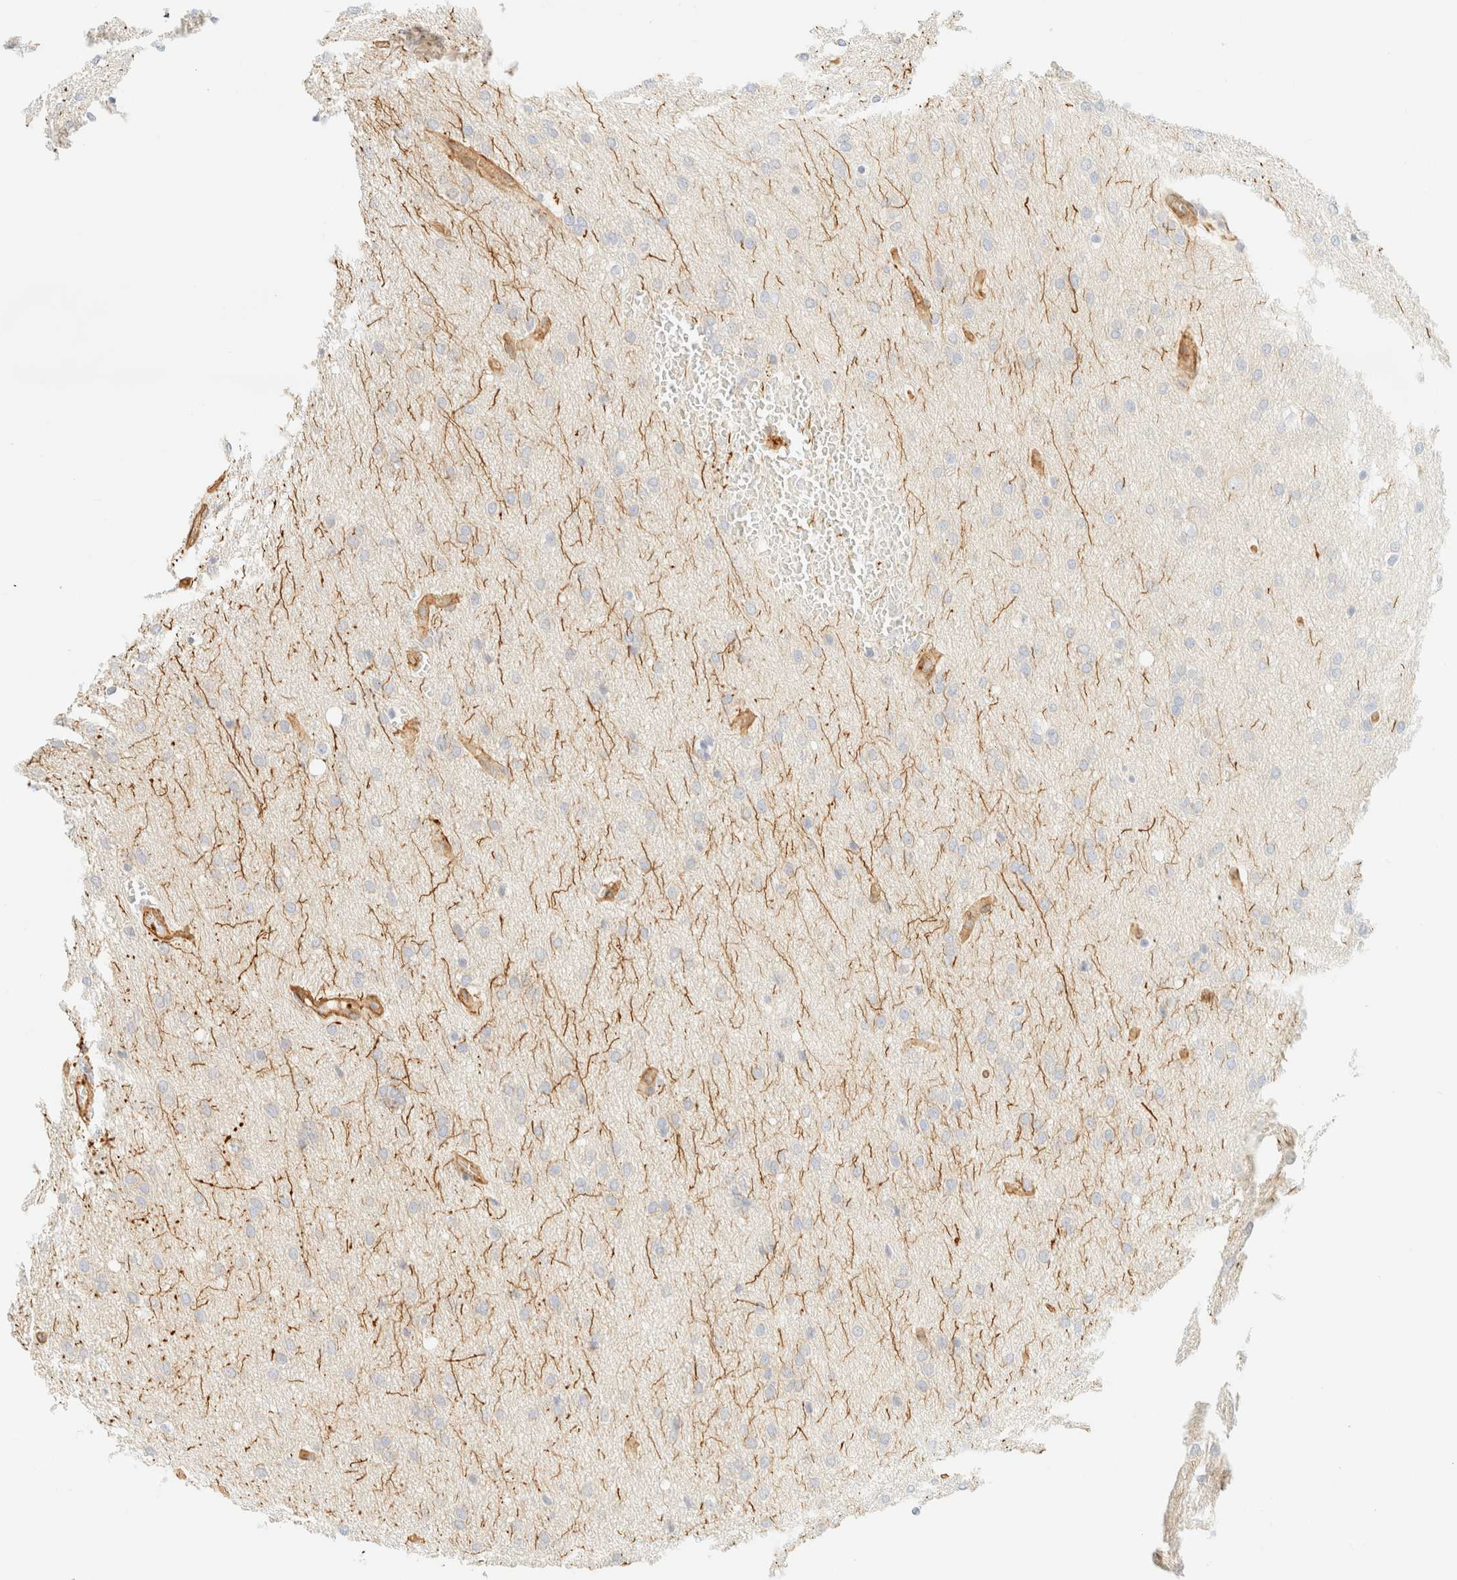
{"staining": {"intensity": "negative", "quantity": "none", "location": "none"}, "tissue": "glioma", "cell_type": "Tumor cells", "image_type": "cancer", "snomed": [{"axis": "morphology", "description": "Glioma, malignant, Low grade"}, {"axis": "topography", "description": "Brain"}], "caption": "Low-grade glioma (malignant) stained for a protein using IHC demonstrates no expression tumor cells.", "gene": "OTOP2", "patient": {"sex": "female", "age": 37}}